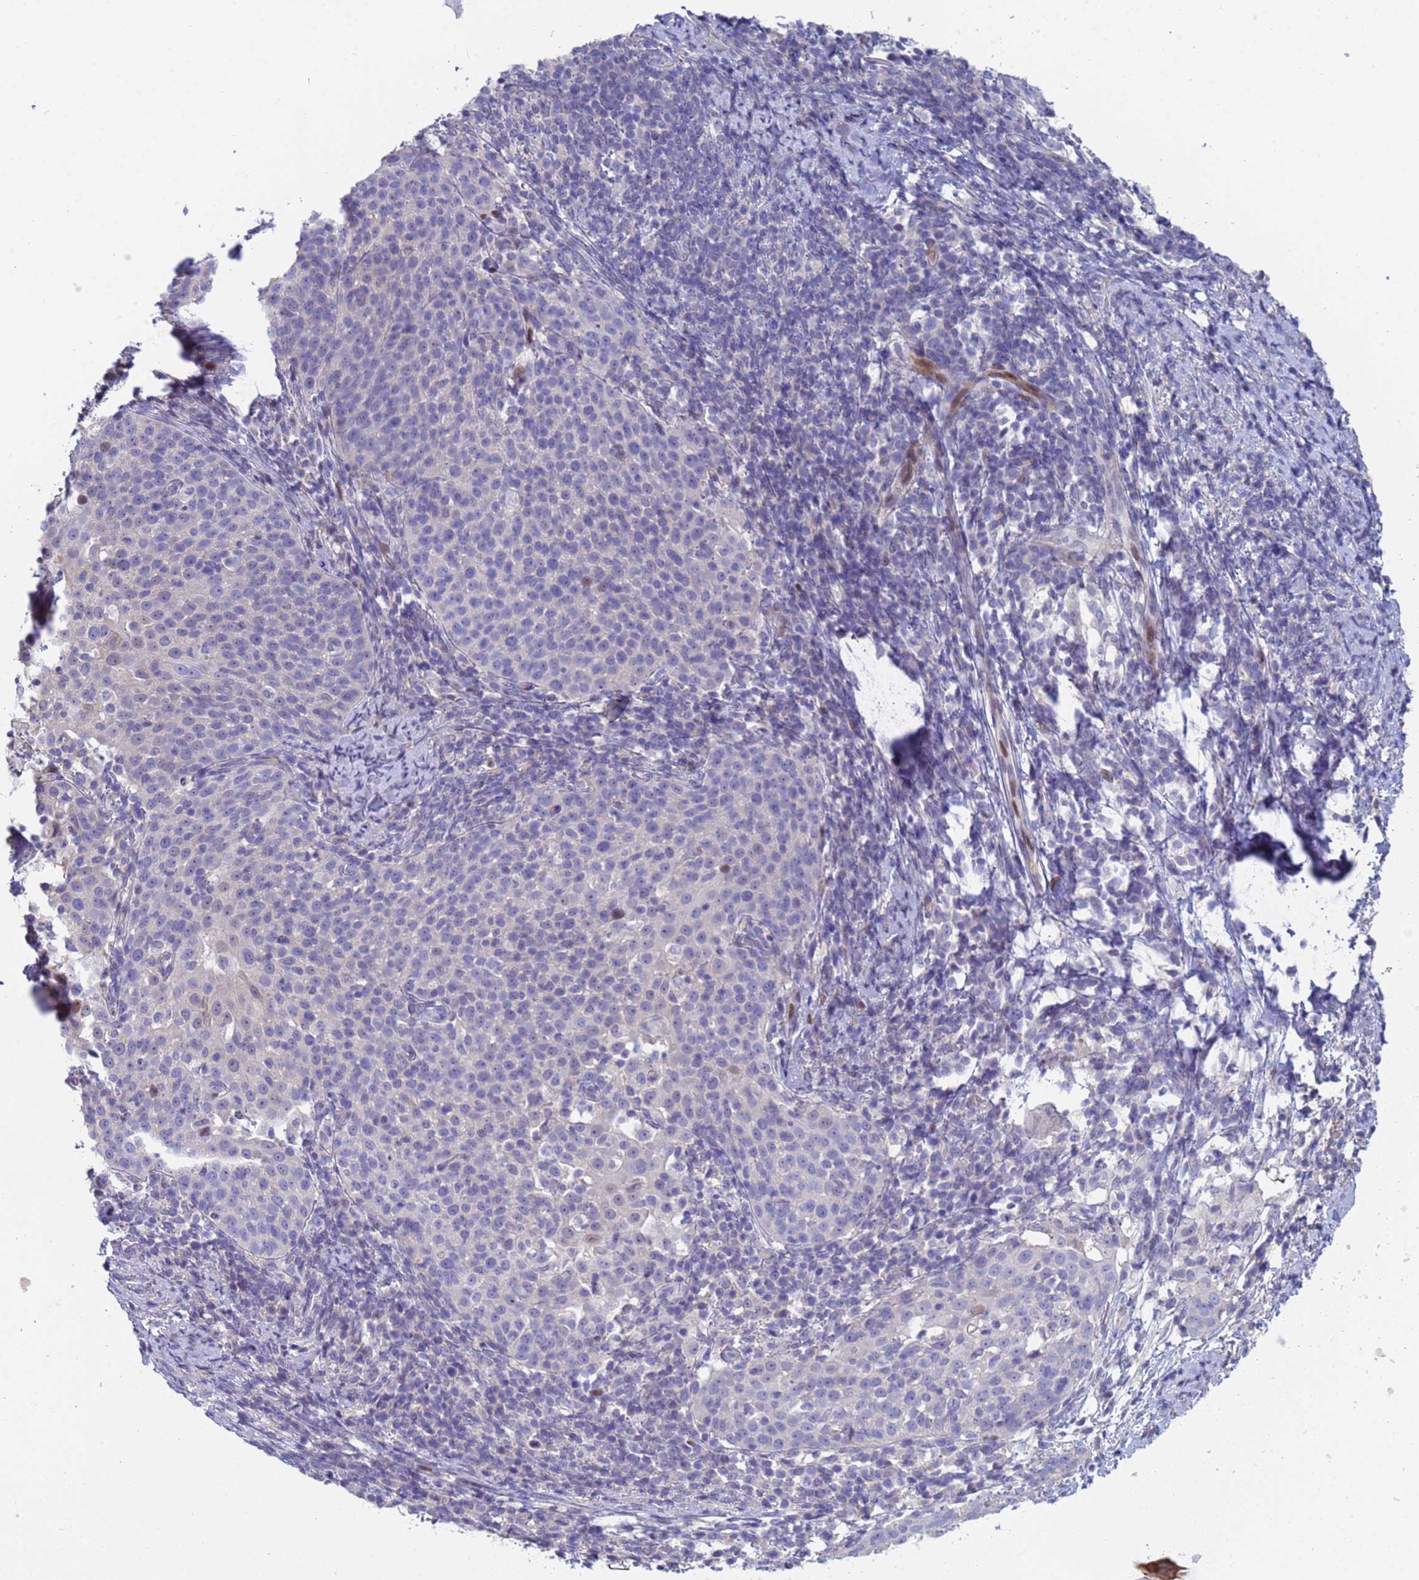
{"staining": {"intensity": "negative", "quantity": "none", "location": "none"}, "tissue": "cervical cancer", "cell_type": "Tumor cells", "image_type": "cancer", "snomed": [{"axis": "morphology", "description": "Squamous cell carcinoma, NOS"}, {"axis": "topography", "description": "Cervix"}], "caption": "Tumor cells are negative for protein expression in human cervical squamous cell carcinoma.", "gene": "PPP6R1", "patient": {"sex": "female", "age": 57}}